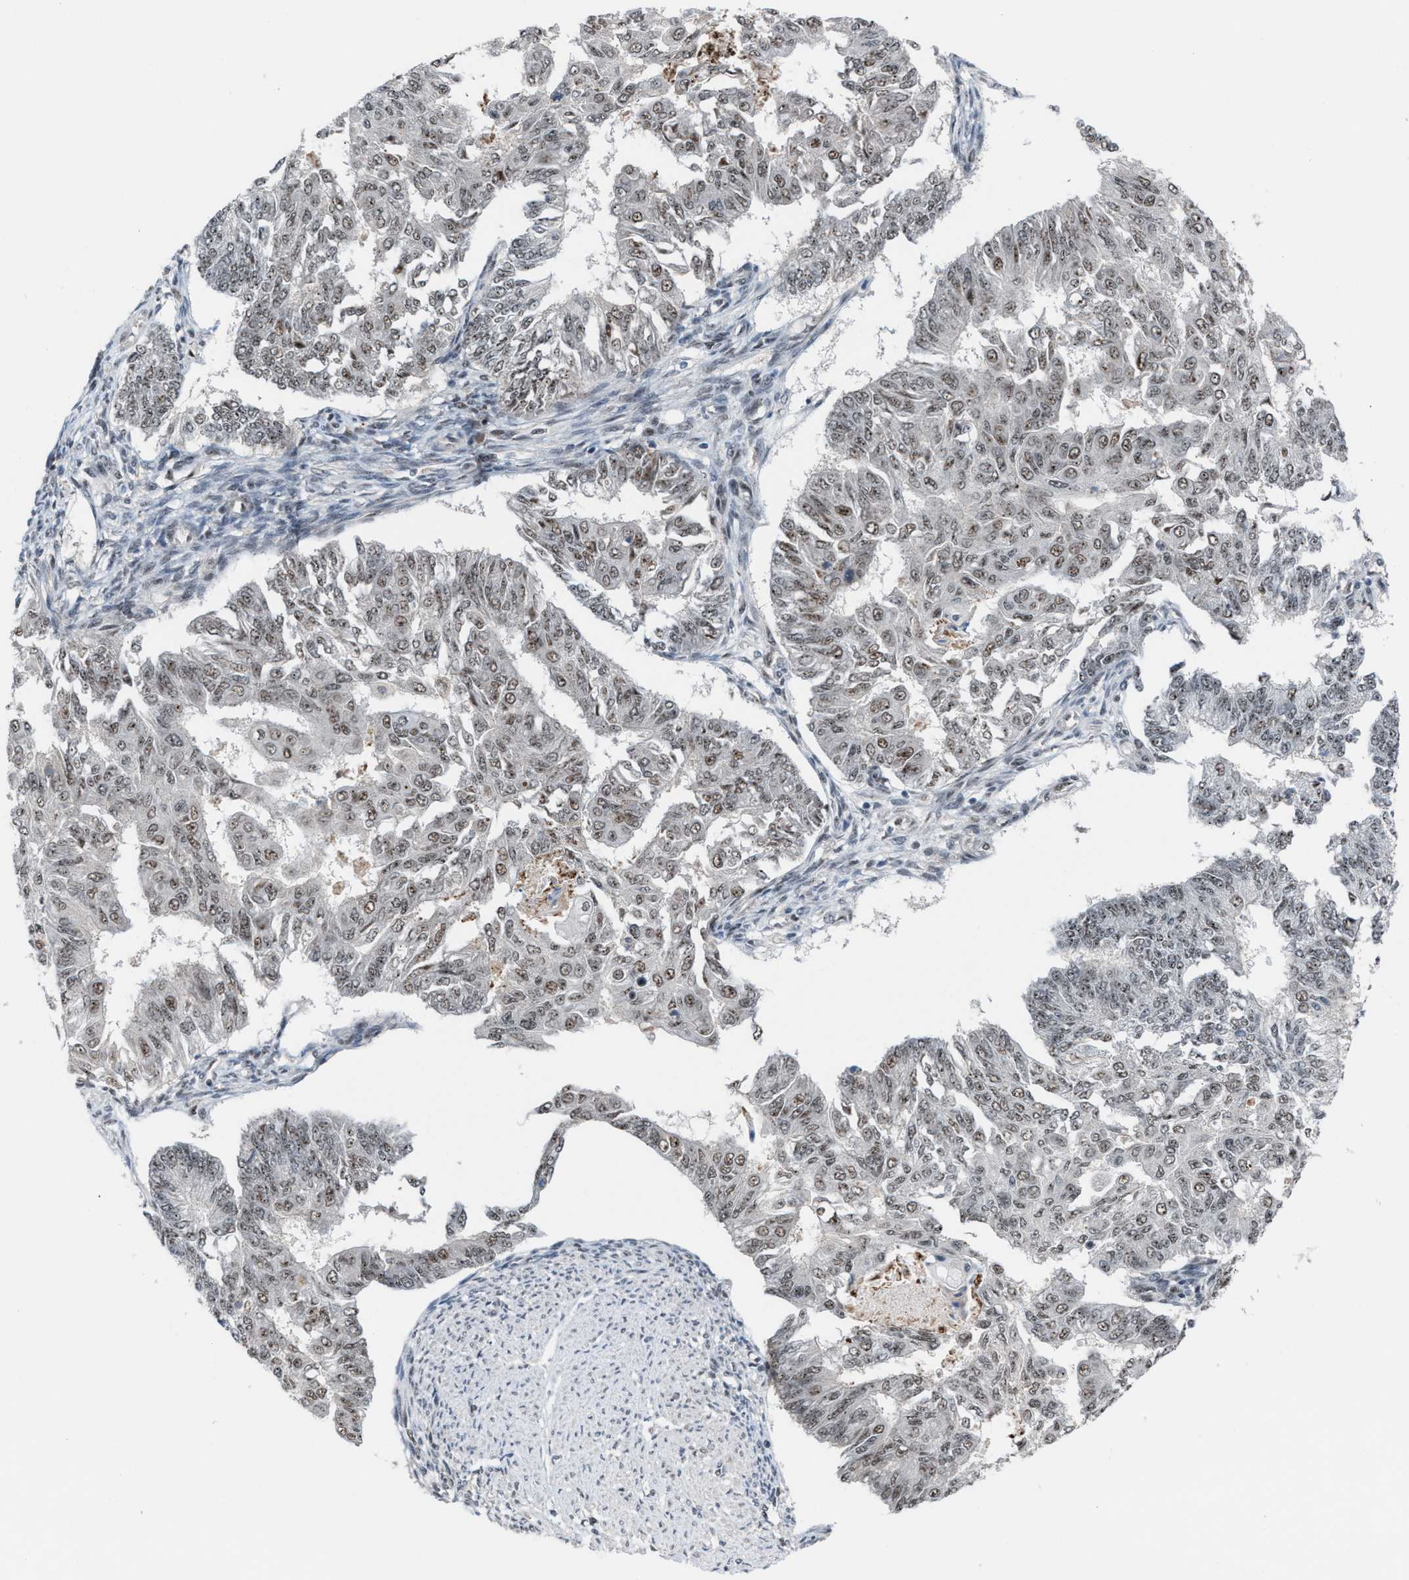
{"staining": {"intensity": "weak", "quantity": ">75%", "location": "nuclear"}, "tissue": "endometrial cancer", "cell_type": "Tumor cells", "image_type": "cancer", "snomed": [{"axis": "morphology", "description": "Adenocarcinoma, NOS"}, {"axis": "topography", "description": "Endometrium"}], "caption": "Human endometrial cancer stained with a brown dye shows weak nuclear positive positivity in approximately >75% of tumor cells.", "gene": "PRPF4", "patient": {"sex": "female", "age": 32}}